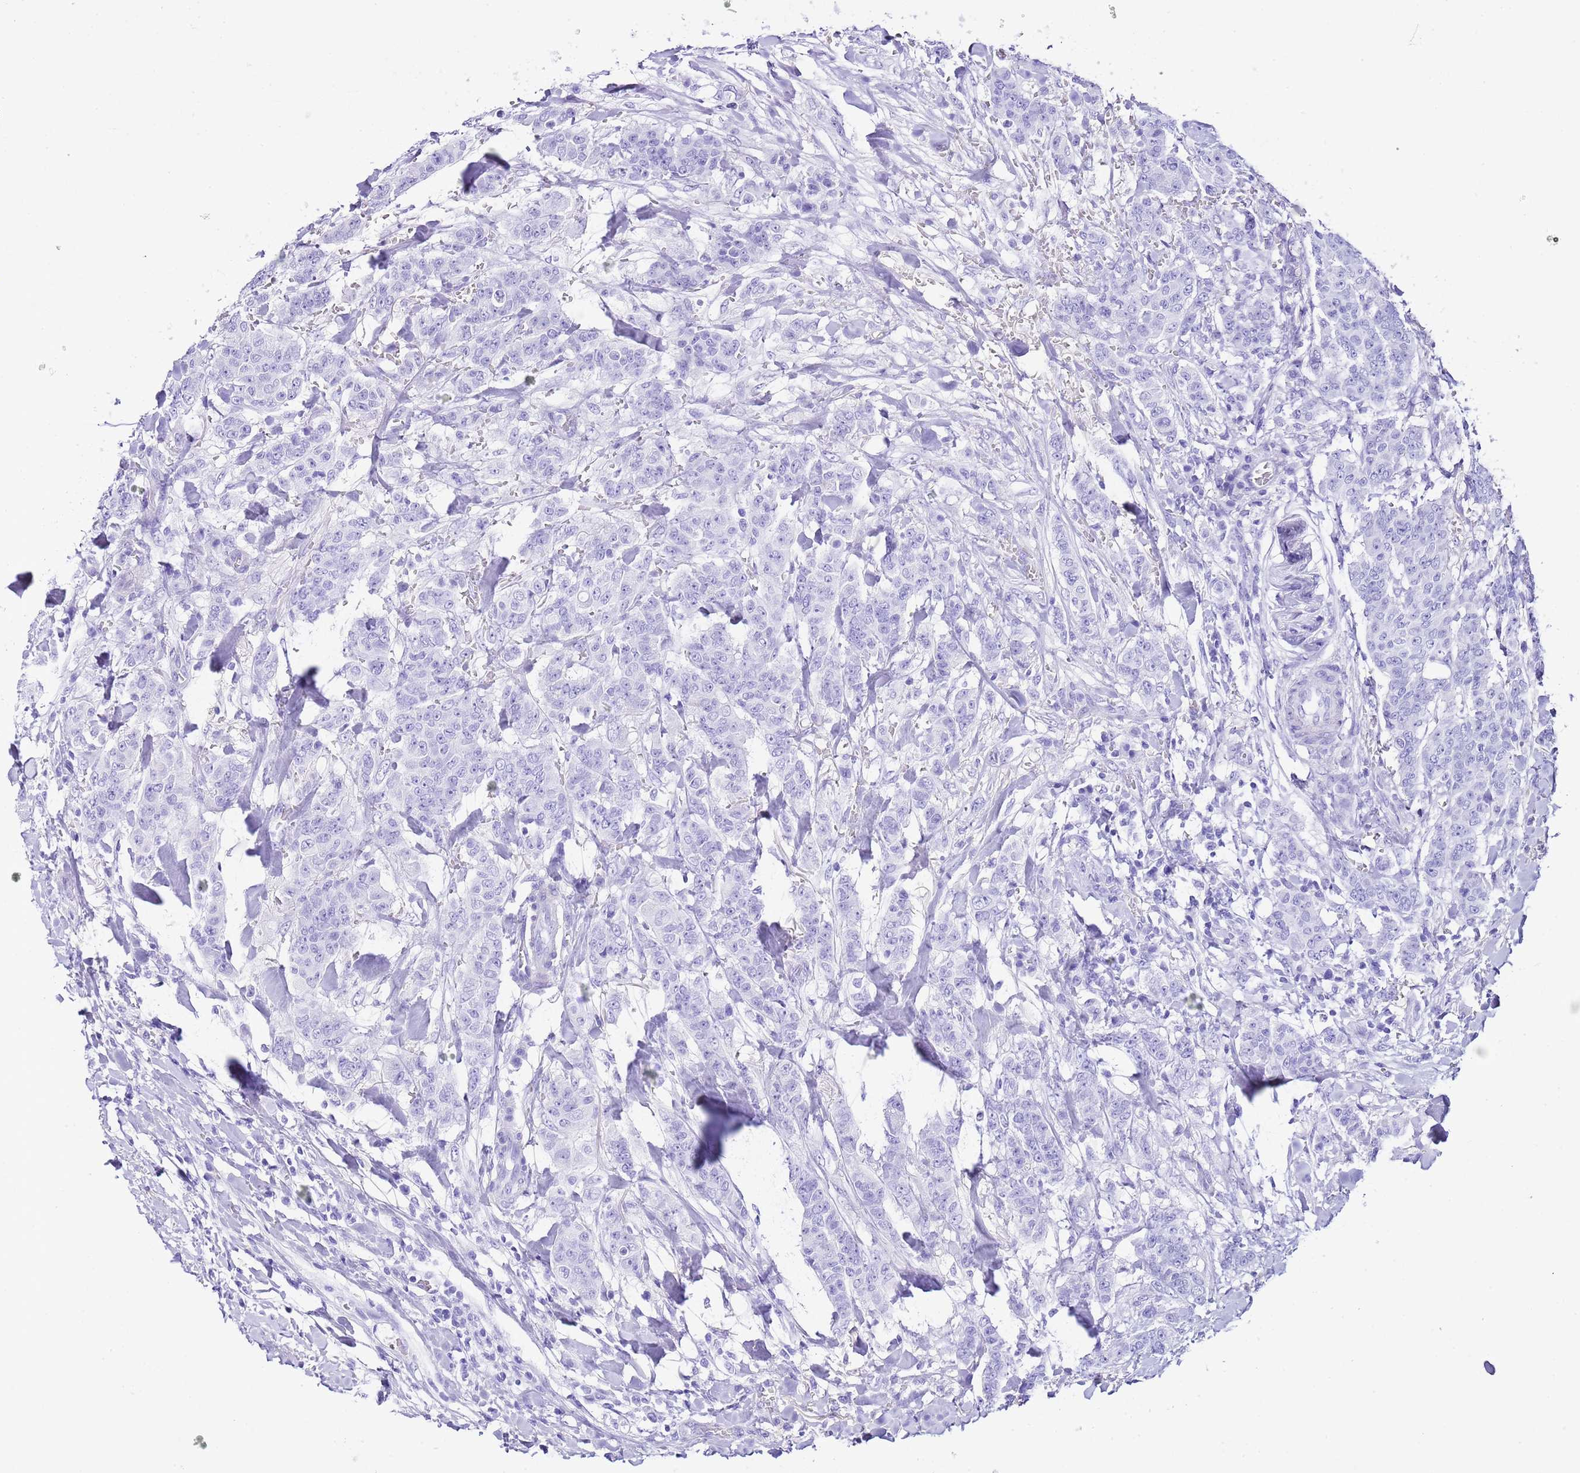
{"staining": {"intensity": "negative", "quantity": "none", "location": "none"}, "tissue": "breast cancer", "cell_type": "Tumor cells", "image_type": "cancer", "snomed": [{"axis": "morphology", "description": "Duct carcinoma"}, {"axis": "topography", "description": "Breast"}], "caption": "Breast intraductal carcinoma was stained to show a protein in brown. There is no significant staining in tumor cells.", "gene": "KCNC1", "patient": {"sex": "female", "age": 40}}